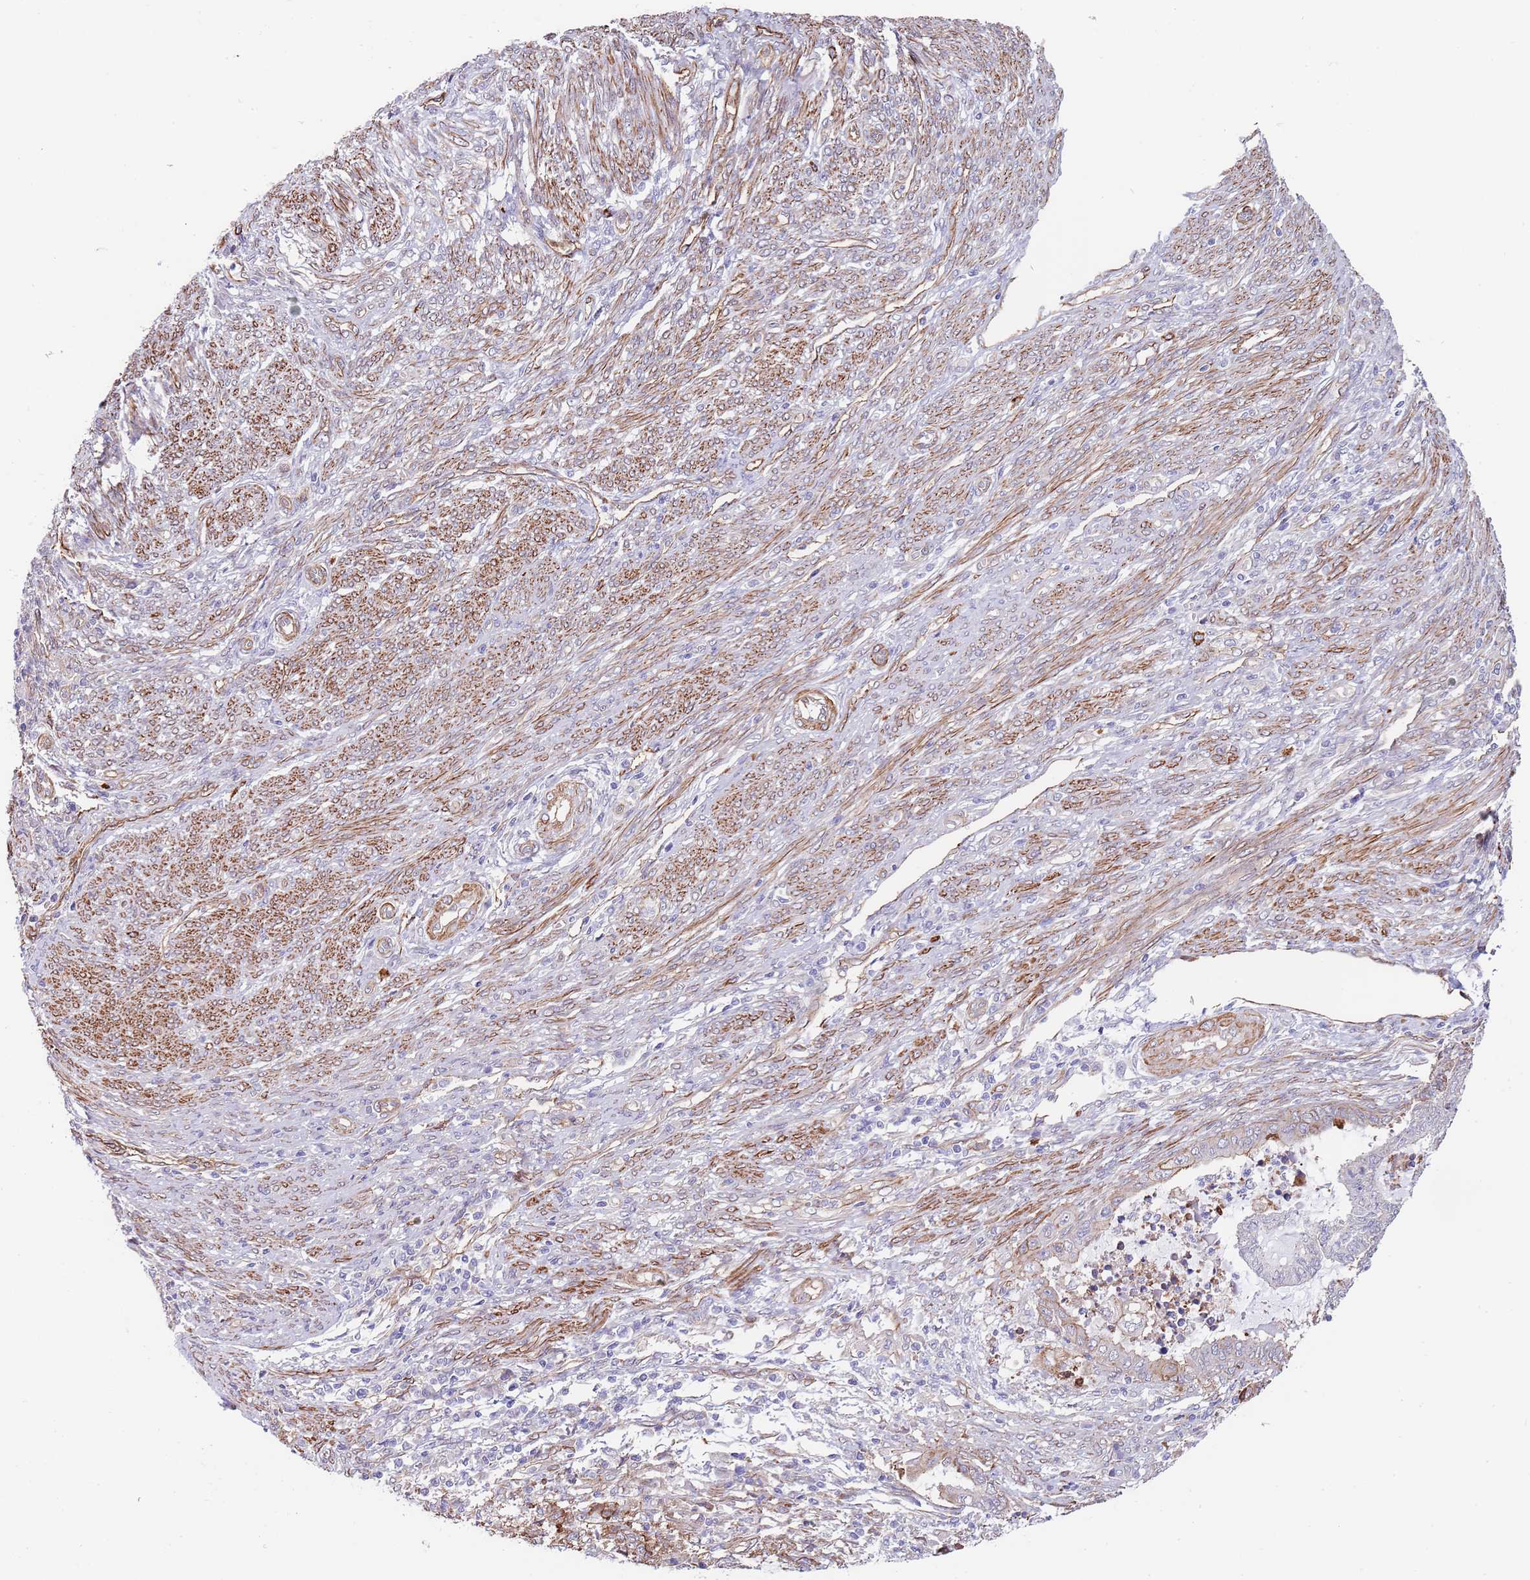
{"staining": {"intensity": "weak", "quantity": "<25%", "location": "cytoplasmic/membranous"}, "tissue": "endometrial cancer", "cell_type": "Tumor cells", "image_type": "cancer", "snomed": [{"axis": "morphology", "description": "Adenocarcinoma, NOS"}, {"axis": "topography", "description": "Uterus"}, {"axis": "topography", "description": "Endometrium"}], "caption": "Immunohistochemistry of human adenocarcinoma (endometrial) exhibits no staining in tumor cells. (DAB IHC visualized using brightfield microscopy, high magnification).", "gene": "BPNT1", "patient": {"sex": "female", "age": 70}}